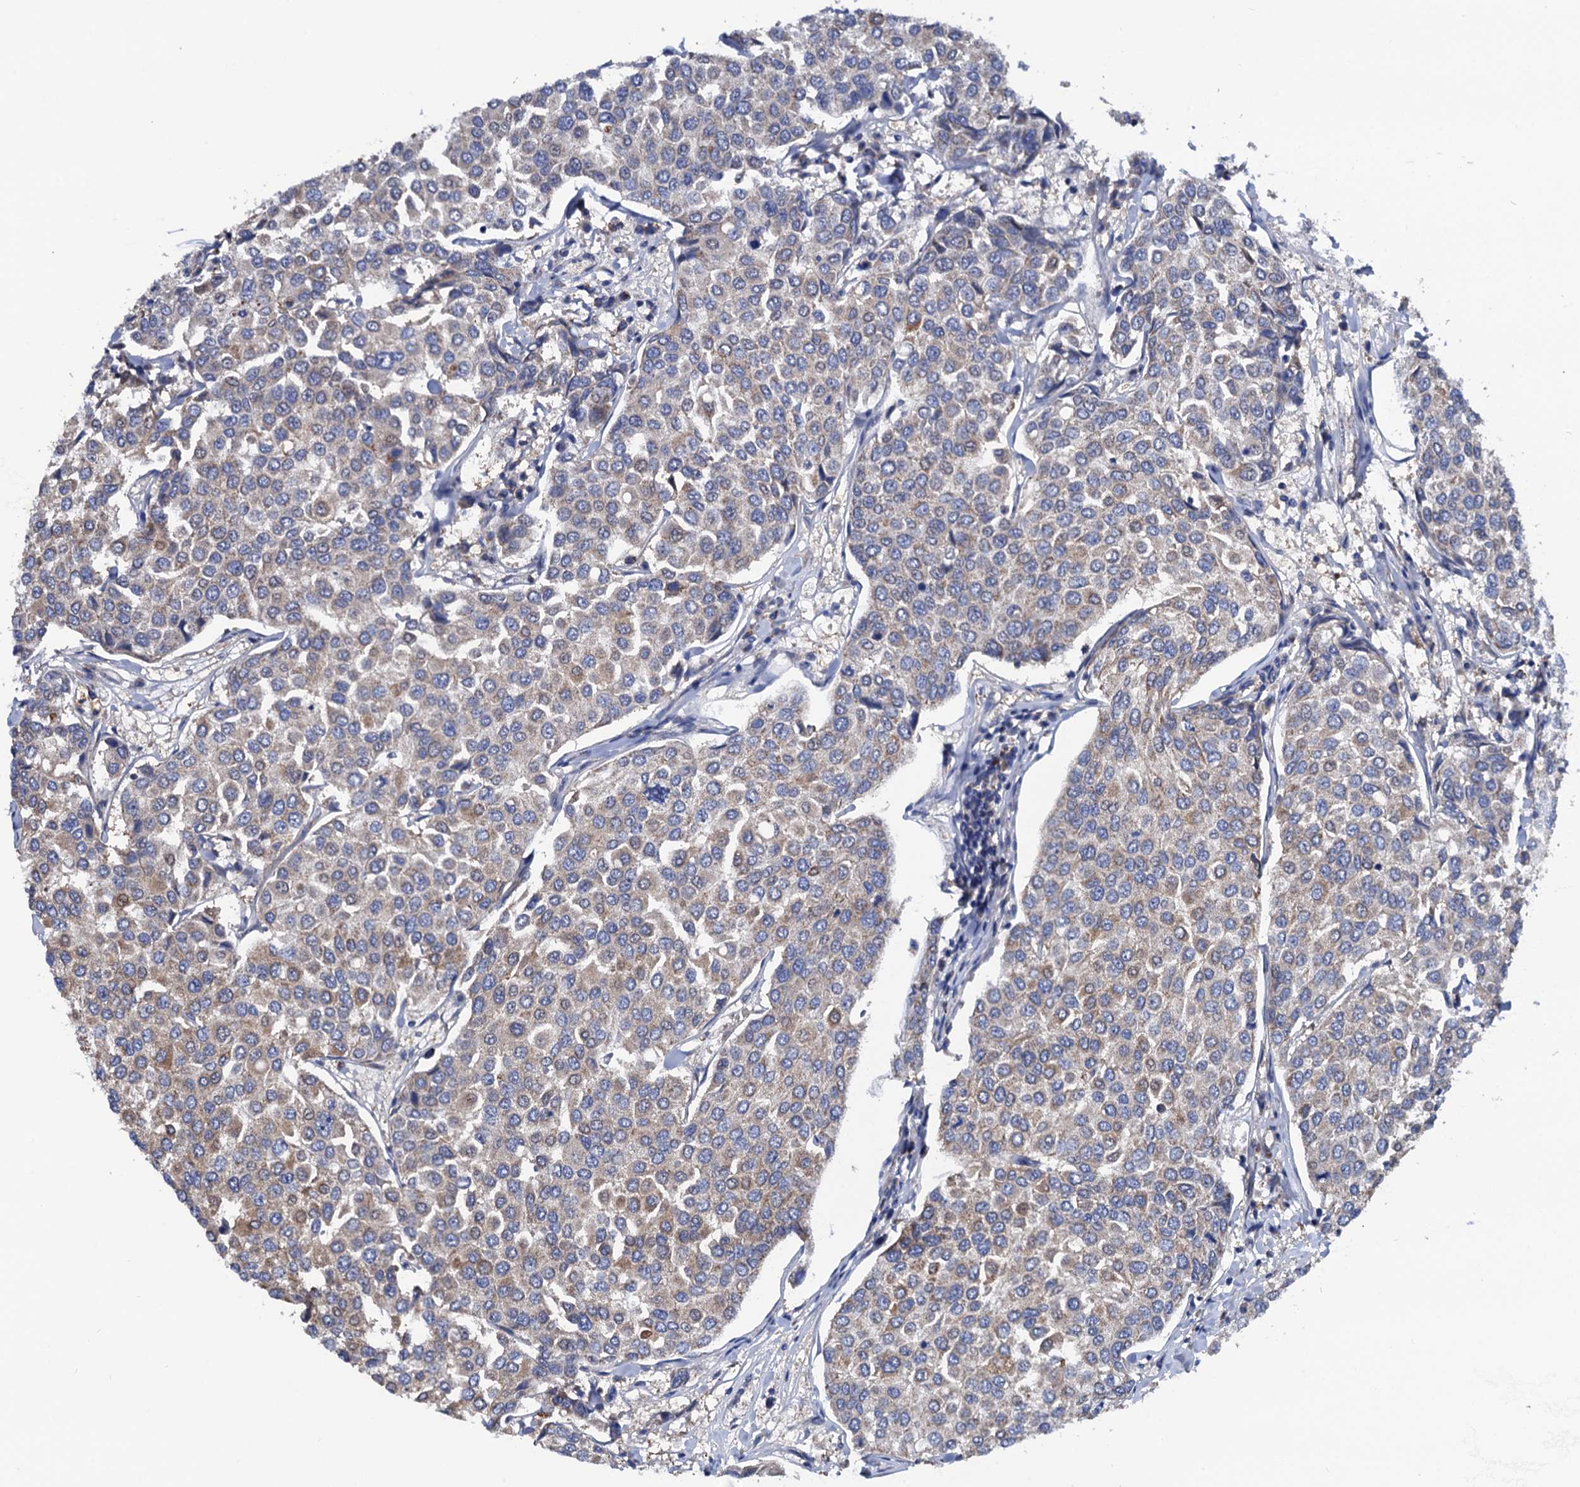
{"staining": {"intensity": "weak", "quantity": "<25%", "location": "cytoplasmic/membranous"}, "tissue": "breast cancer", "cell_type": "Tumor cells", "image_type": "cancer", "snomed": [{"axis": "morphology", "description": "Duct carcinoma"}, {"axis": "topography", "description": "Breast"}], "caption": "The image shows no significant positivity in tumor cells of breast cancer (invasive ductal carcinoma).", "gene": "PTCD3", "patient": {"sex": "female", "age": 55}}